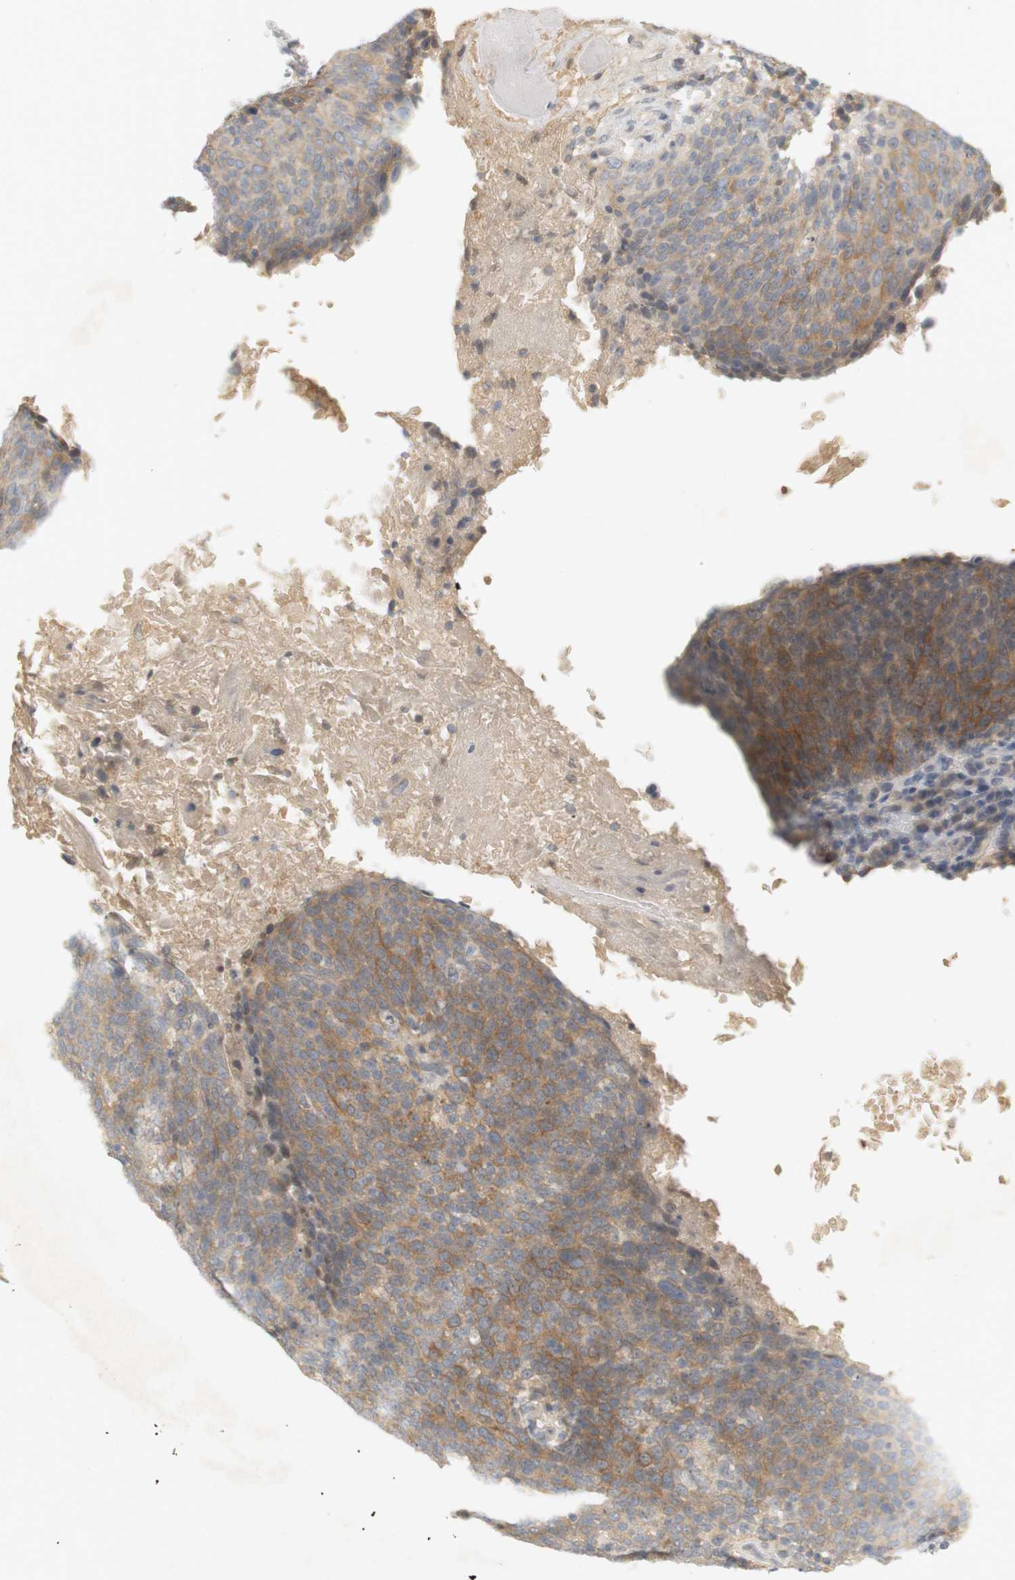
{"staining": {"intensity": "moderate", "quantity": ">75%", "location": "cytoplasmic/membranous"}, "tissue": "head and neck cancer", "cell_type": "Tumor cells", "image_type": "cancer", "snomed": [{"axis": "morphology", "description": "Squamous cell carcinoma, NOS"}, {"axis": "morphology", "description": "Squamous cell carcinoma, metastatic, NOS"}, {"axis": "topography", "description": "Lymph node"}, {"axis": "topography", "description": "Head-Neck"}], "caption": "A brown stain highlights moderate cytoplasmic/membranous expression of a protein in head and neck cancer tumor cells.", "gene": "RTN3", "patient": {"sex": "male", "age": 62}}